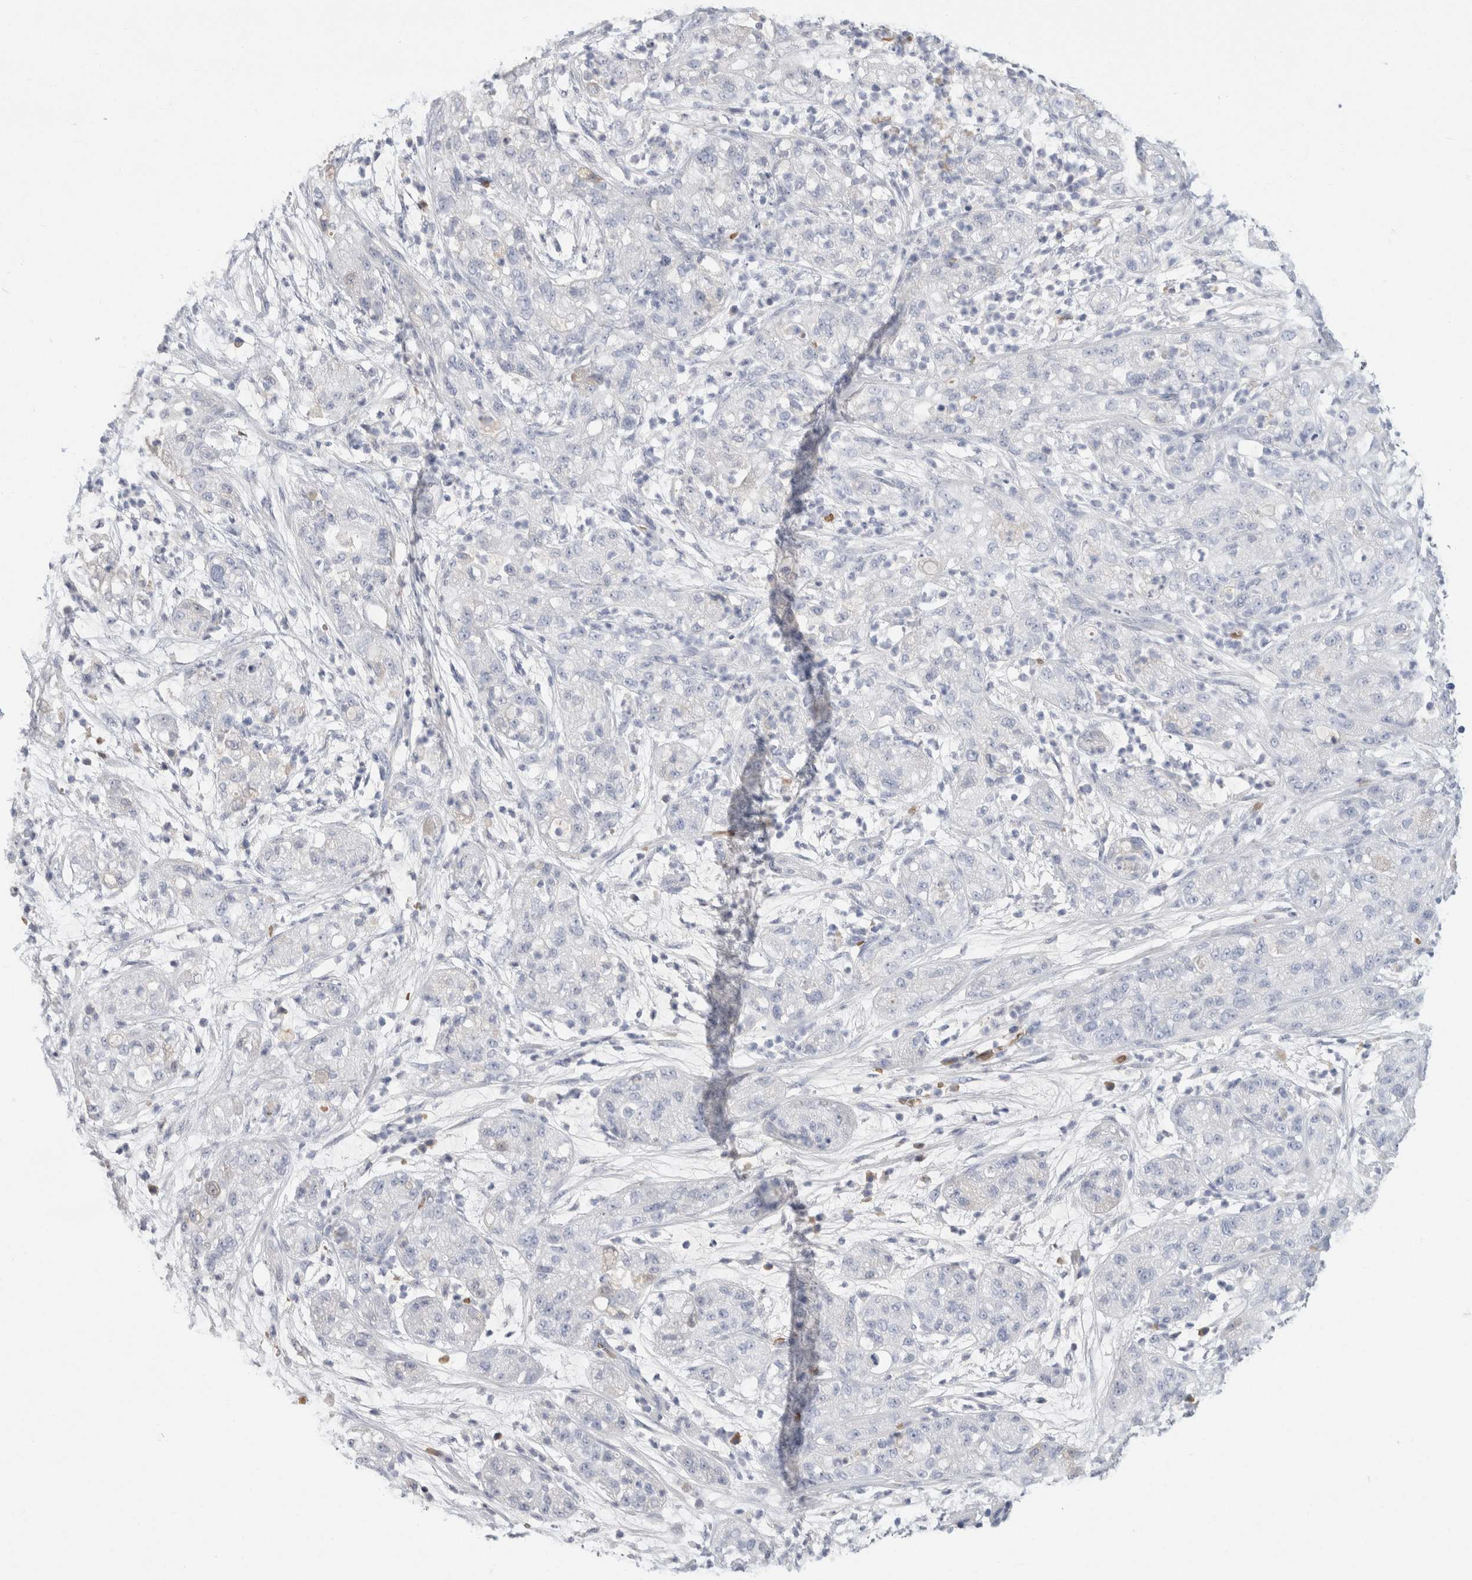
{"staining": {"intensity": "negative", "quantity": "none", "location": "none"}, "tissue": "pancreatic cancer", "cell_type": "Tumor cells", "image_type": "cancer", "snomed": [{"axis": "morphology", "description": "Adenocarcinoma, NOS"}, {"axis": "topography", "description": "Pancreas"}], "caption": "Pancreatic cancer was stained to show a protein in brown. There is no significant positivity in tumor cells.", "gene": "CA1", "patient": {"sex": "female", "age": 78}}